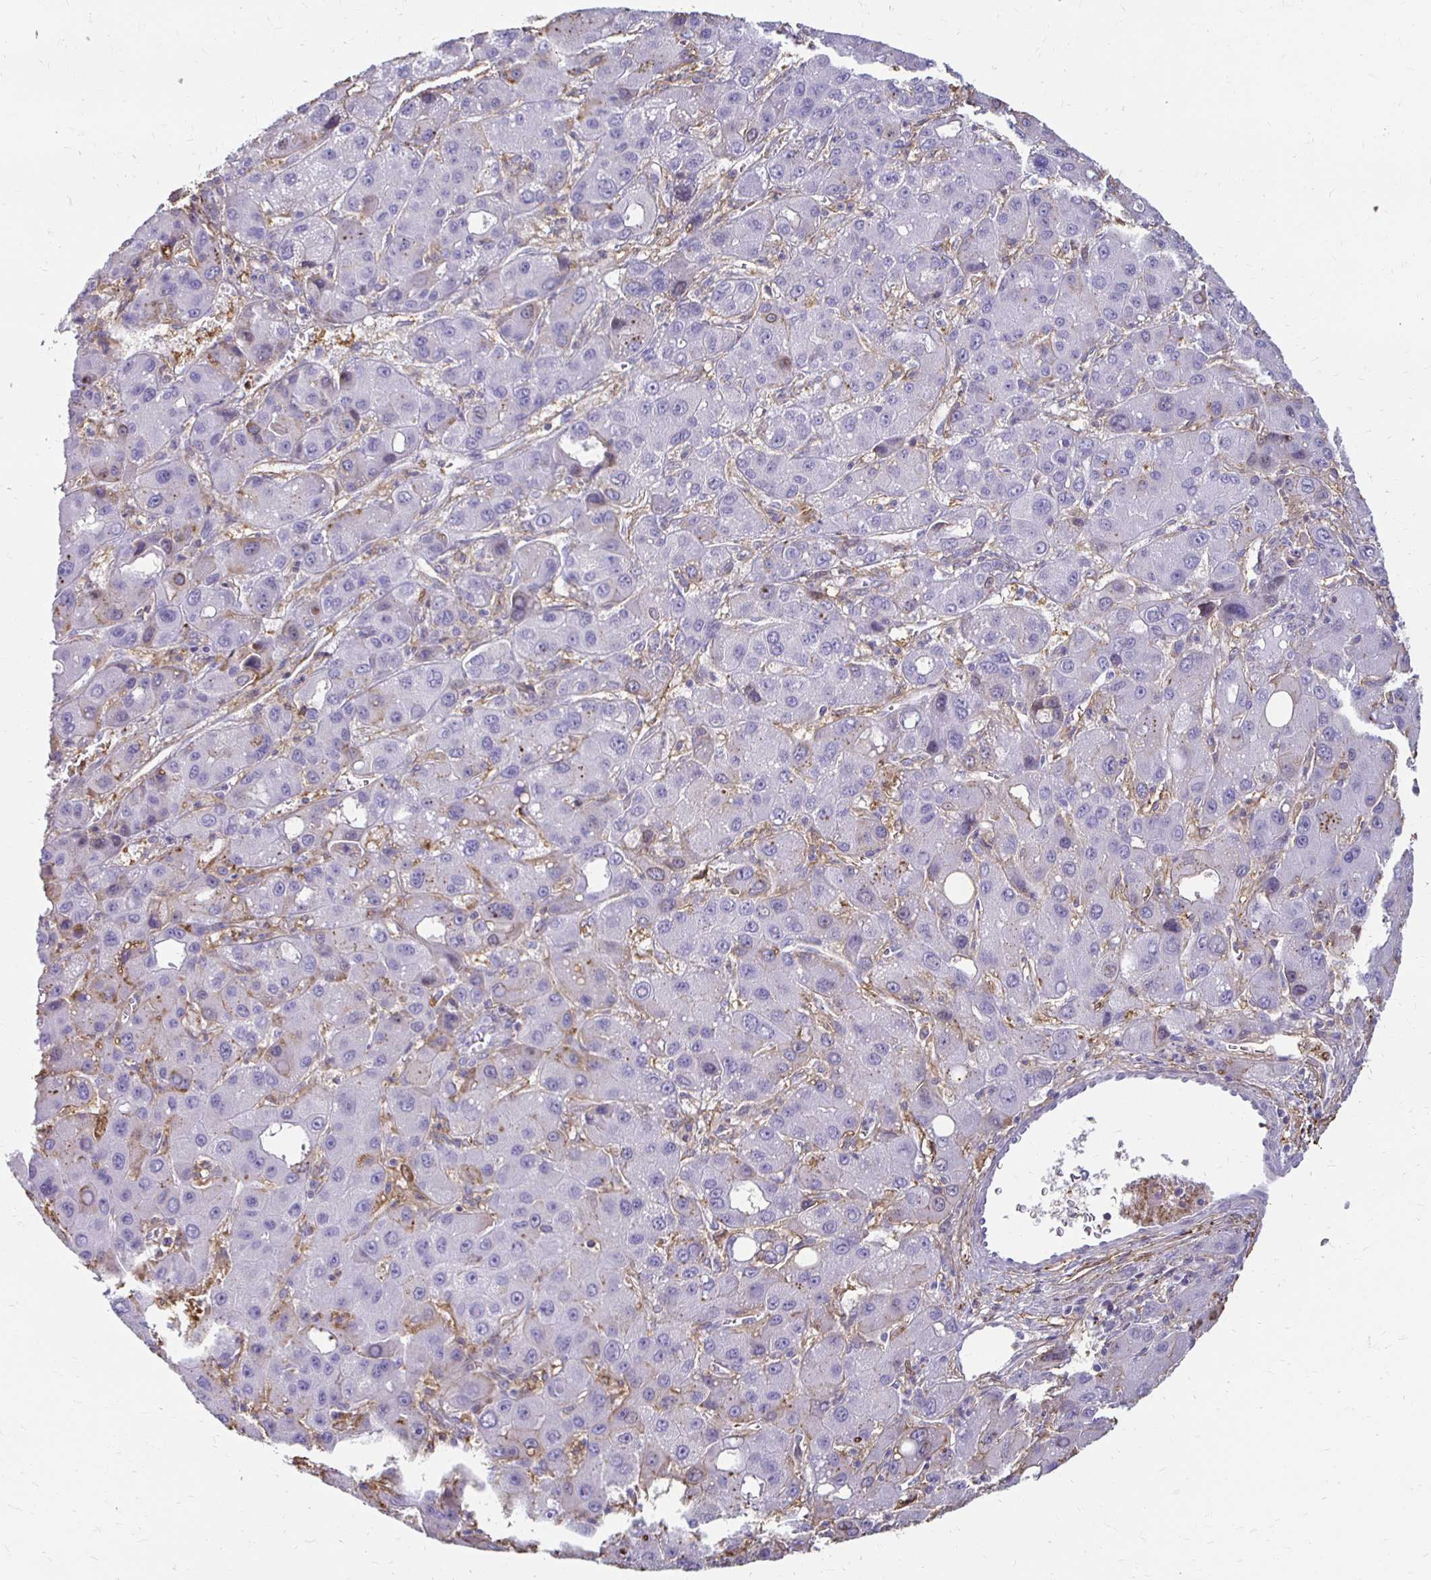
{"staining": {"intensity": "negative", "quantity": "none", "location": "none"}, "tissue": "liver cancer", "cell_type": "Tumor cells", "image_type": "cancer", "snomed": [{"axis": "morphology", "description": "Carcinoma, Hepatocellular, NOS"}, {"axis": "topography", "description": "Liver"}], "caption": "High power microscopy micrograph of an immunohistochemistry (IHC) image of hepatocellular carcinoma (liver), revealing no significant positivity in tumor cells.", "gene": "TAS1R3", "patient": {"sex": "male", "age": 55}}